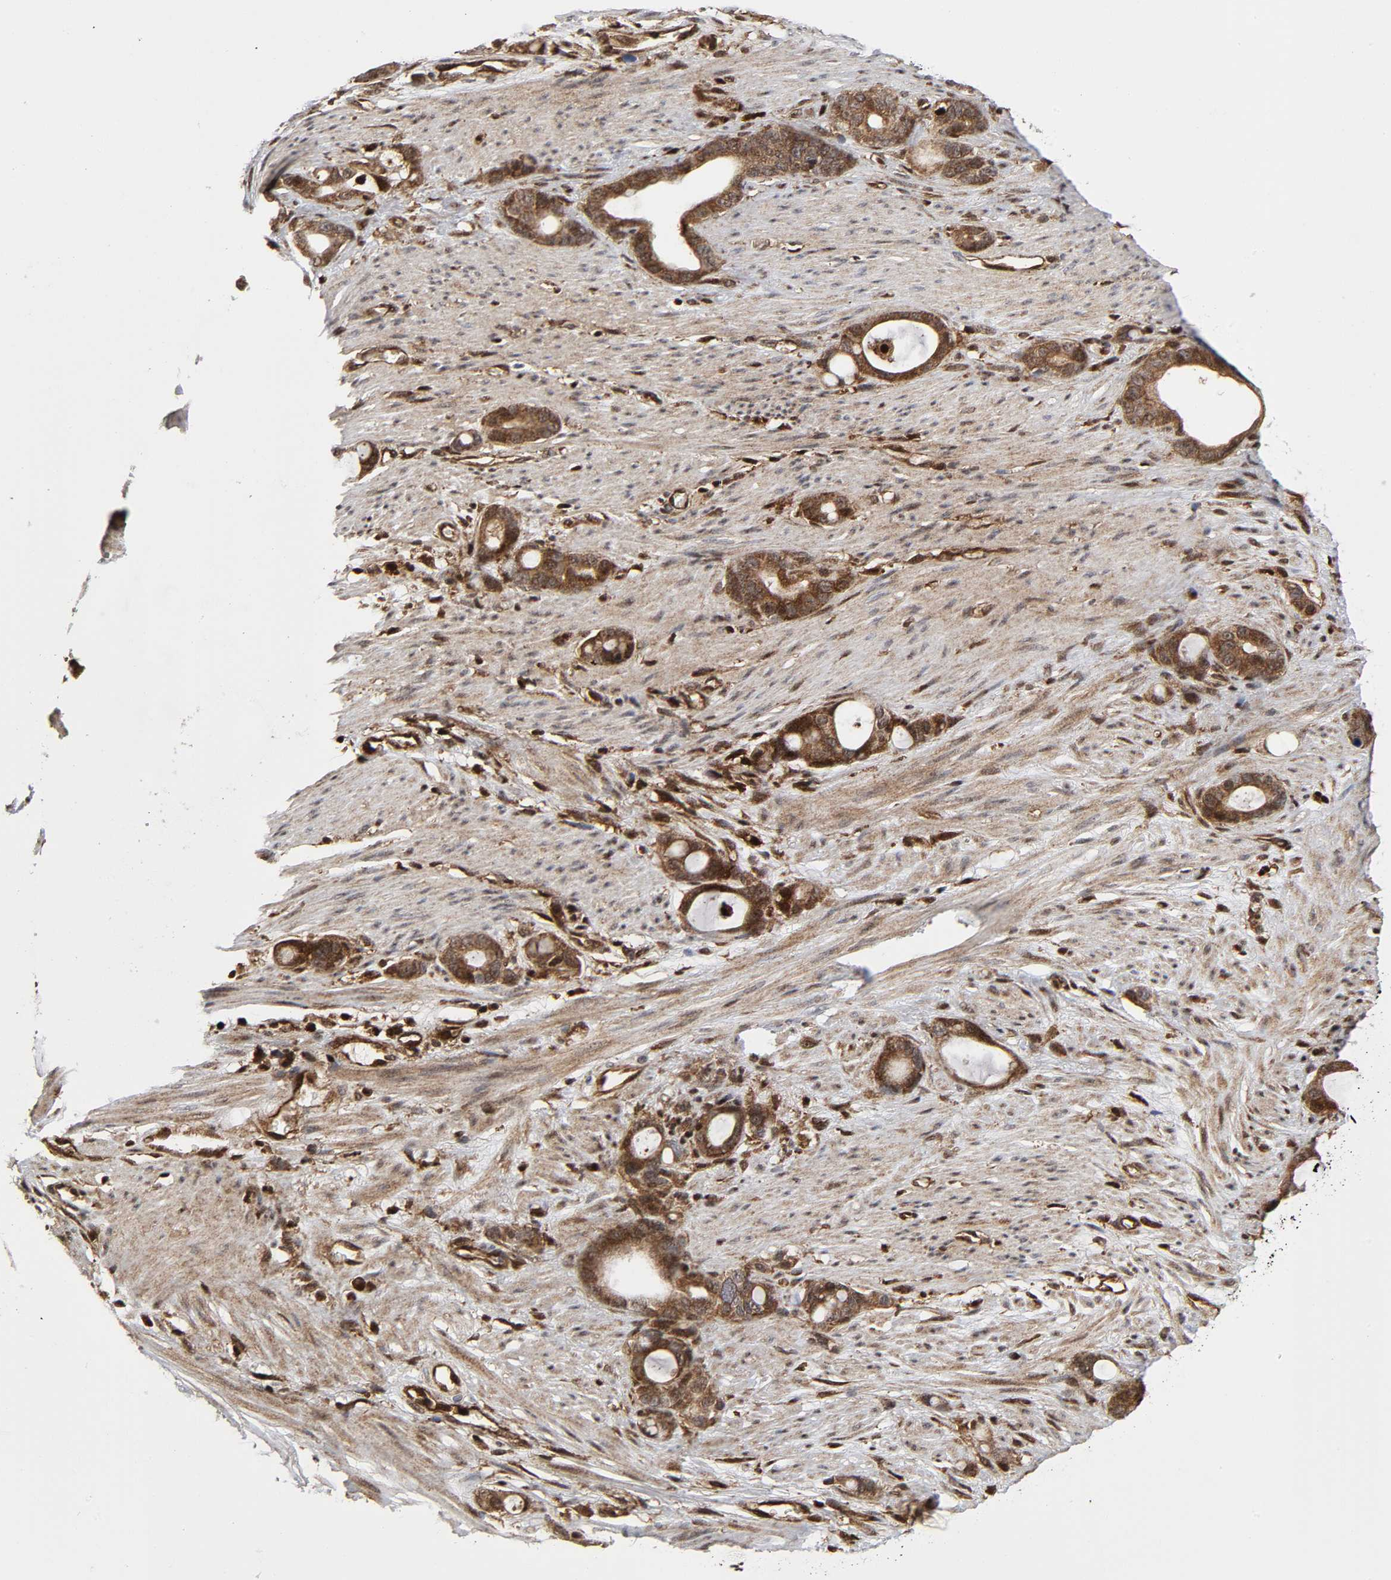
{"staining": {"intensity": "moderate", "quantity": ">75%", "location": "cytoplasmic/membranous"}, "tissue": "stomach cancer", "cell_type": "Tumor cells", "image_type": "cancer", "snomed": [{"axis": "morphology", "description": "Adenocarcinoma, NOS"}, {"axis": "topography", "description": "Stomach"}], "caption": "Immunohistochemical staining of human stomach adenocarcinoma shows medium levels of moderate cytoplasmic/membranous protein staining in approximately >75% of tumor cells.", "gene": "MAPK1", "patient": {"sex": "female", "age": 75}}